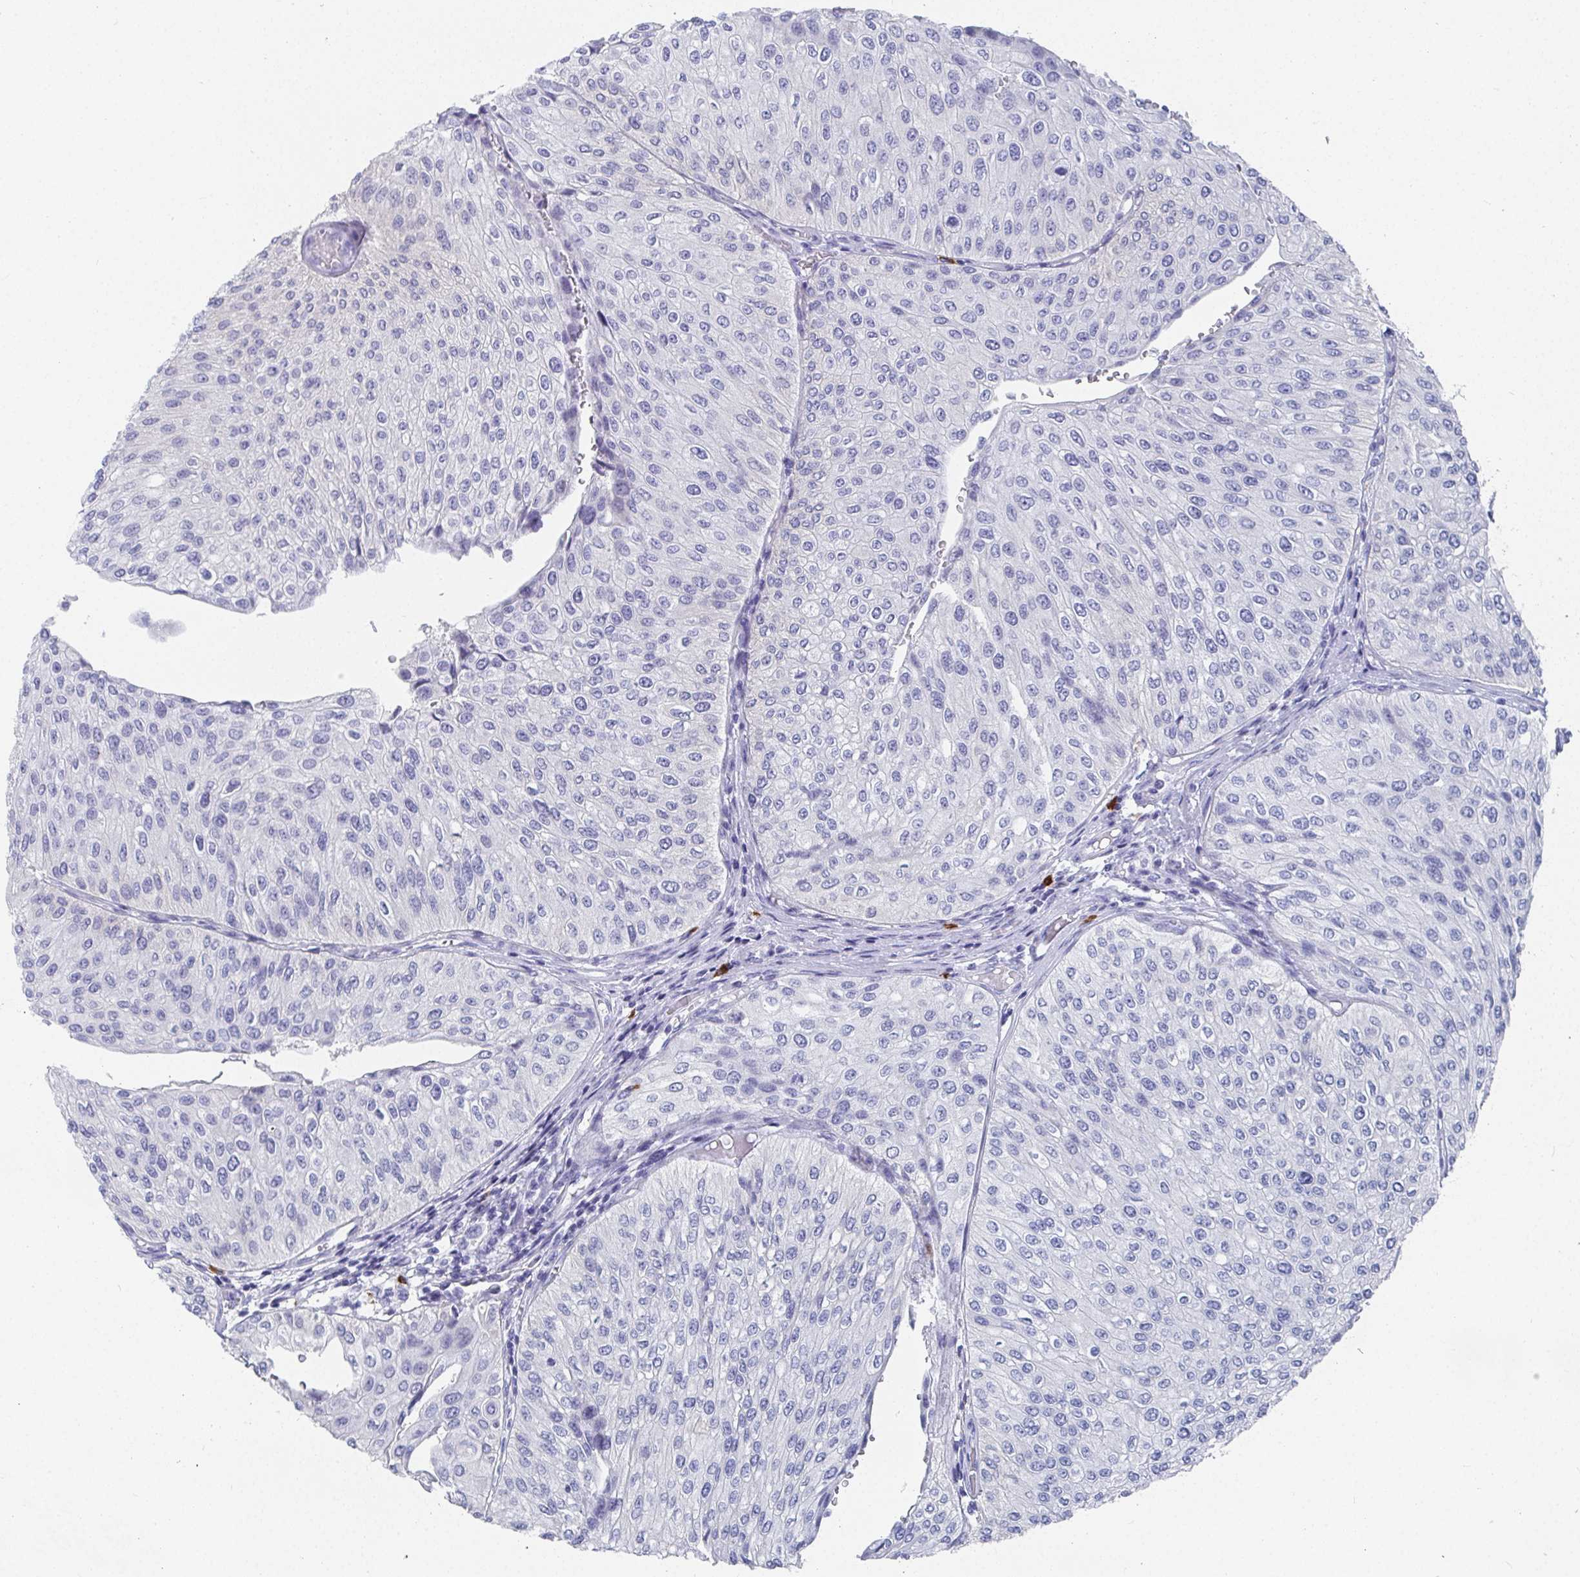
{"staining": {"intensity": "negative", "quantity": "none", "location": "none"}, "tissue": "urothelial cancer", "cell_type": "Tumor cells", "image_type": "cancer", "snomed": [{"axis": "morphology", "description": "Urothelial carcinoma, NOS"}, {"axis": "topography", "description": "Urinary bladder"}], "caption": "Immunohistochemistry (IHC) of human transitional cell carcinoma demonstrates no expression in tumor cells.", "gene": "GRIA1", "patient": {"sex": "male", "age": 67}}